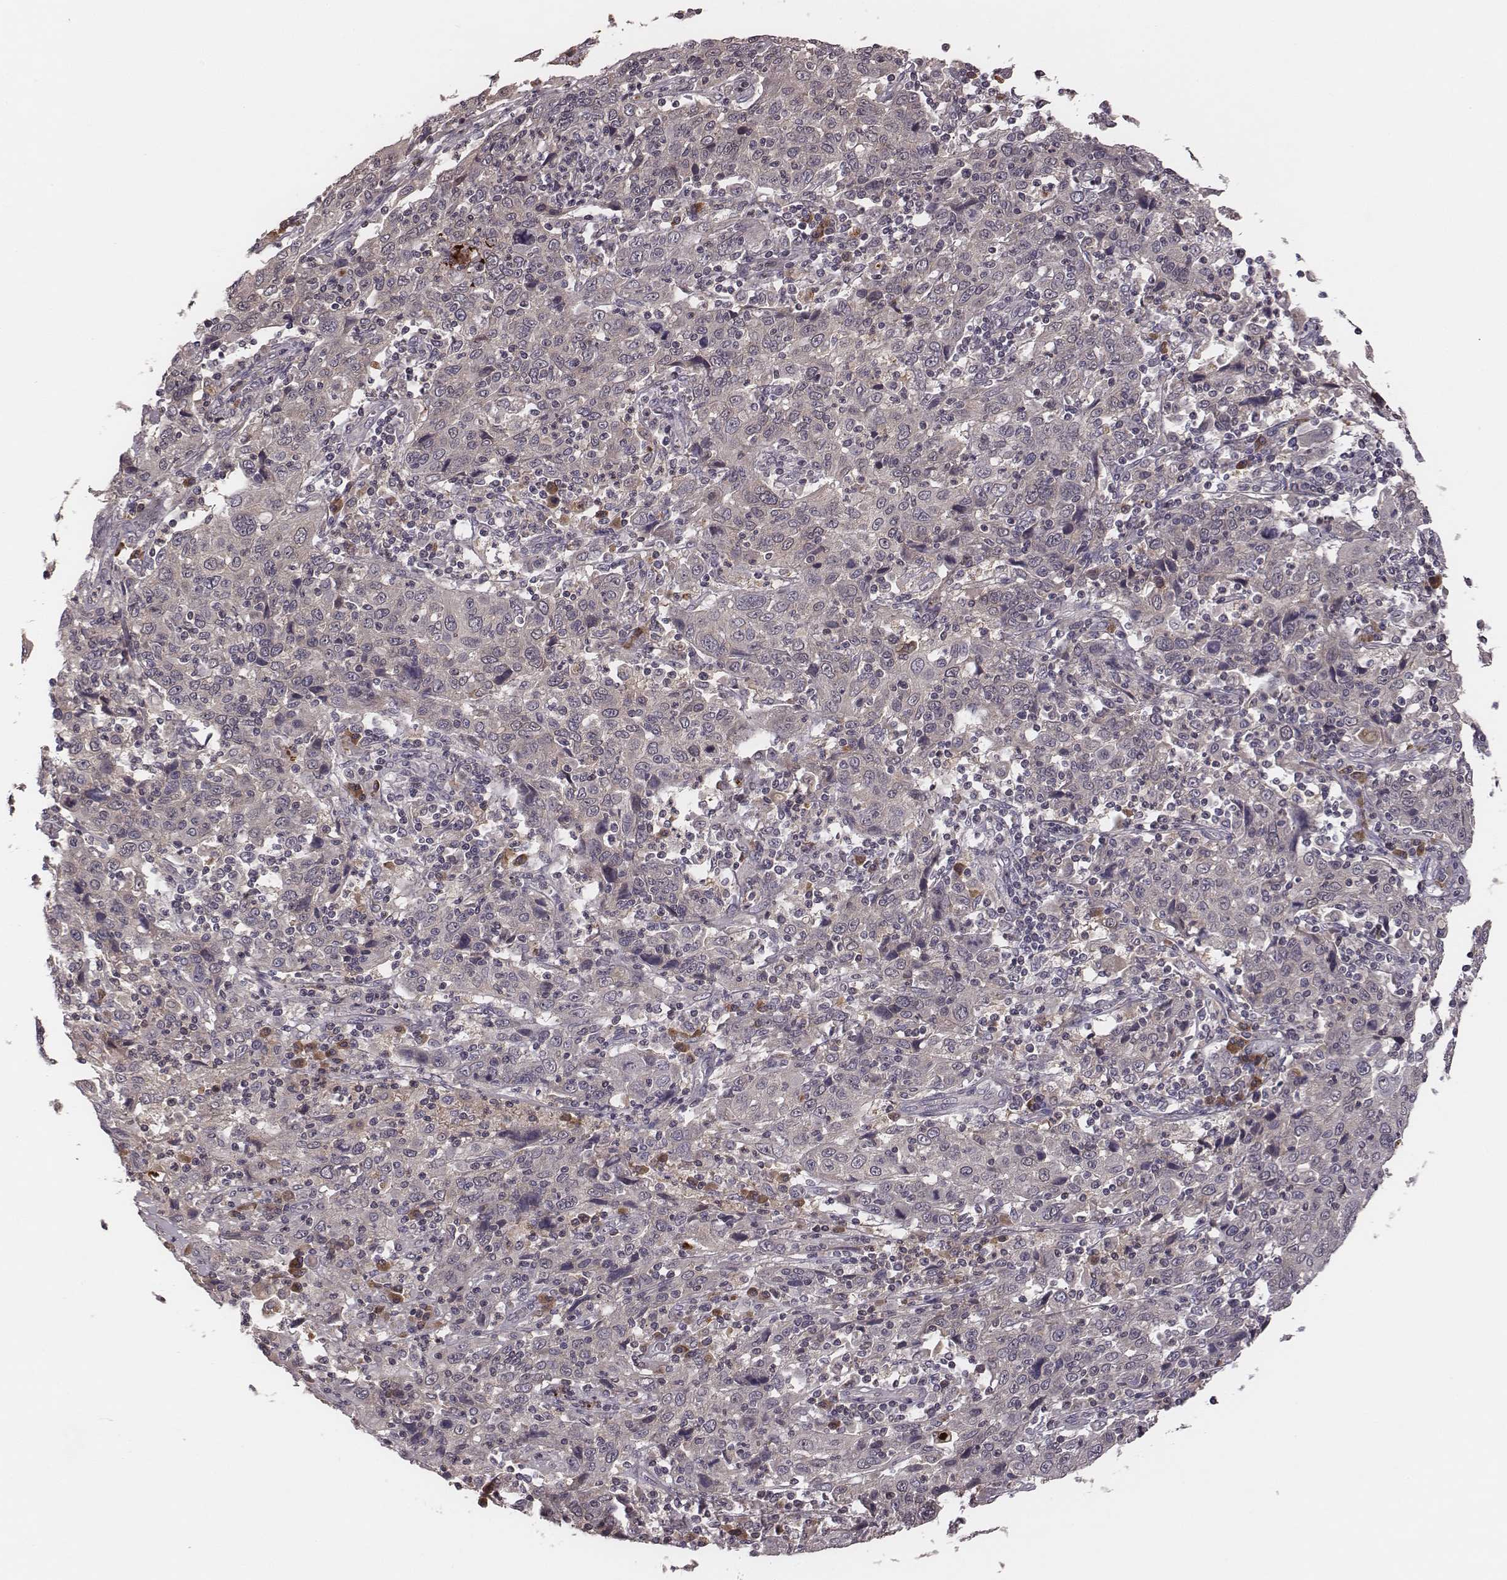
{"staining": {"intensity": "negative", "quantity": "none", "location": "none"}, "tissue": "cervical cancer", "cell_type": "Tumor cells", "image_type": "cancer", "snomed": [{"axis": "morphology", "description": "Squamous cell carcinoma, NOS"}, {"axis": "topography", "description": "Cervix"}], "caption": "Squamous cell carcinoma (cervical) was stained to show a protein in brown. There is no significant expression in tumor cells.", "gene": "P2RX5", "patient": {"sex": "female", "age": 46}}